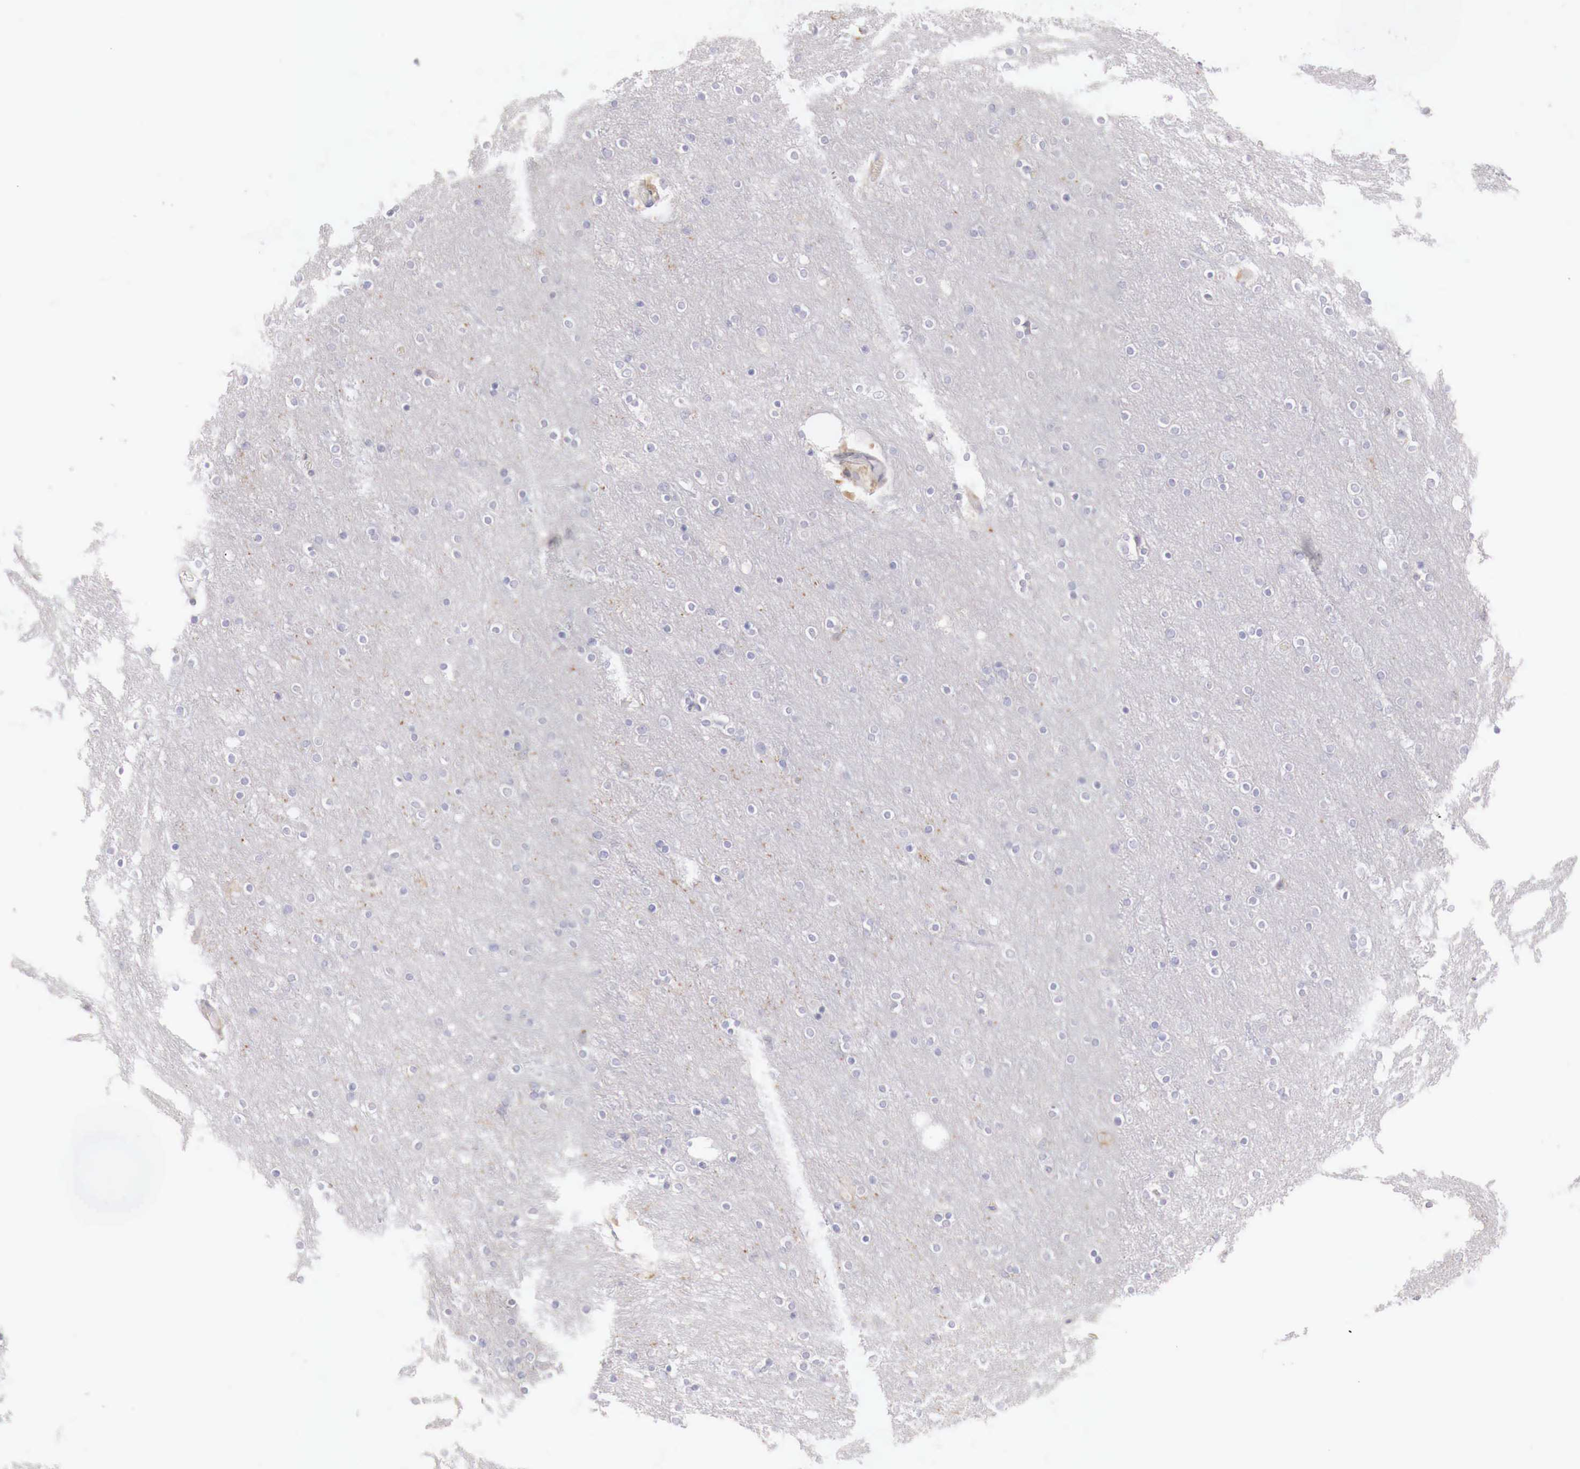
{"staining": {"intensity": "negative", "quantity": "none", "location": "none"}, "tissue": "cerebral cortex", "cell_type": "Endothelial cells", "image_type": "normal", "snomed": [{"axis": "morphology", "description": "Normal tissue, NOS"}, {"axis": "topography", "description": "Cerebral cortex"}], "caption": "IHC of normal cerebral cortex shows no staining in endothelial cells.", "gene": "GLA", "patient": {"sex": "female", "age": 54}}